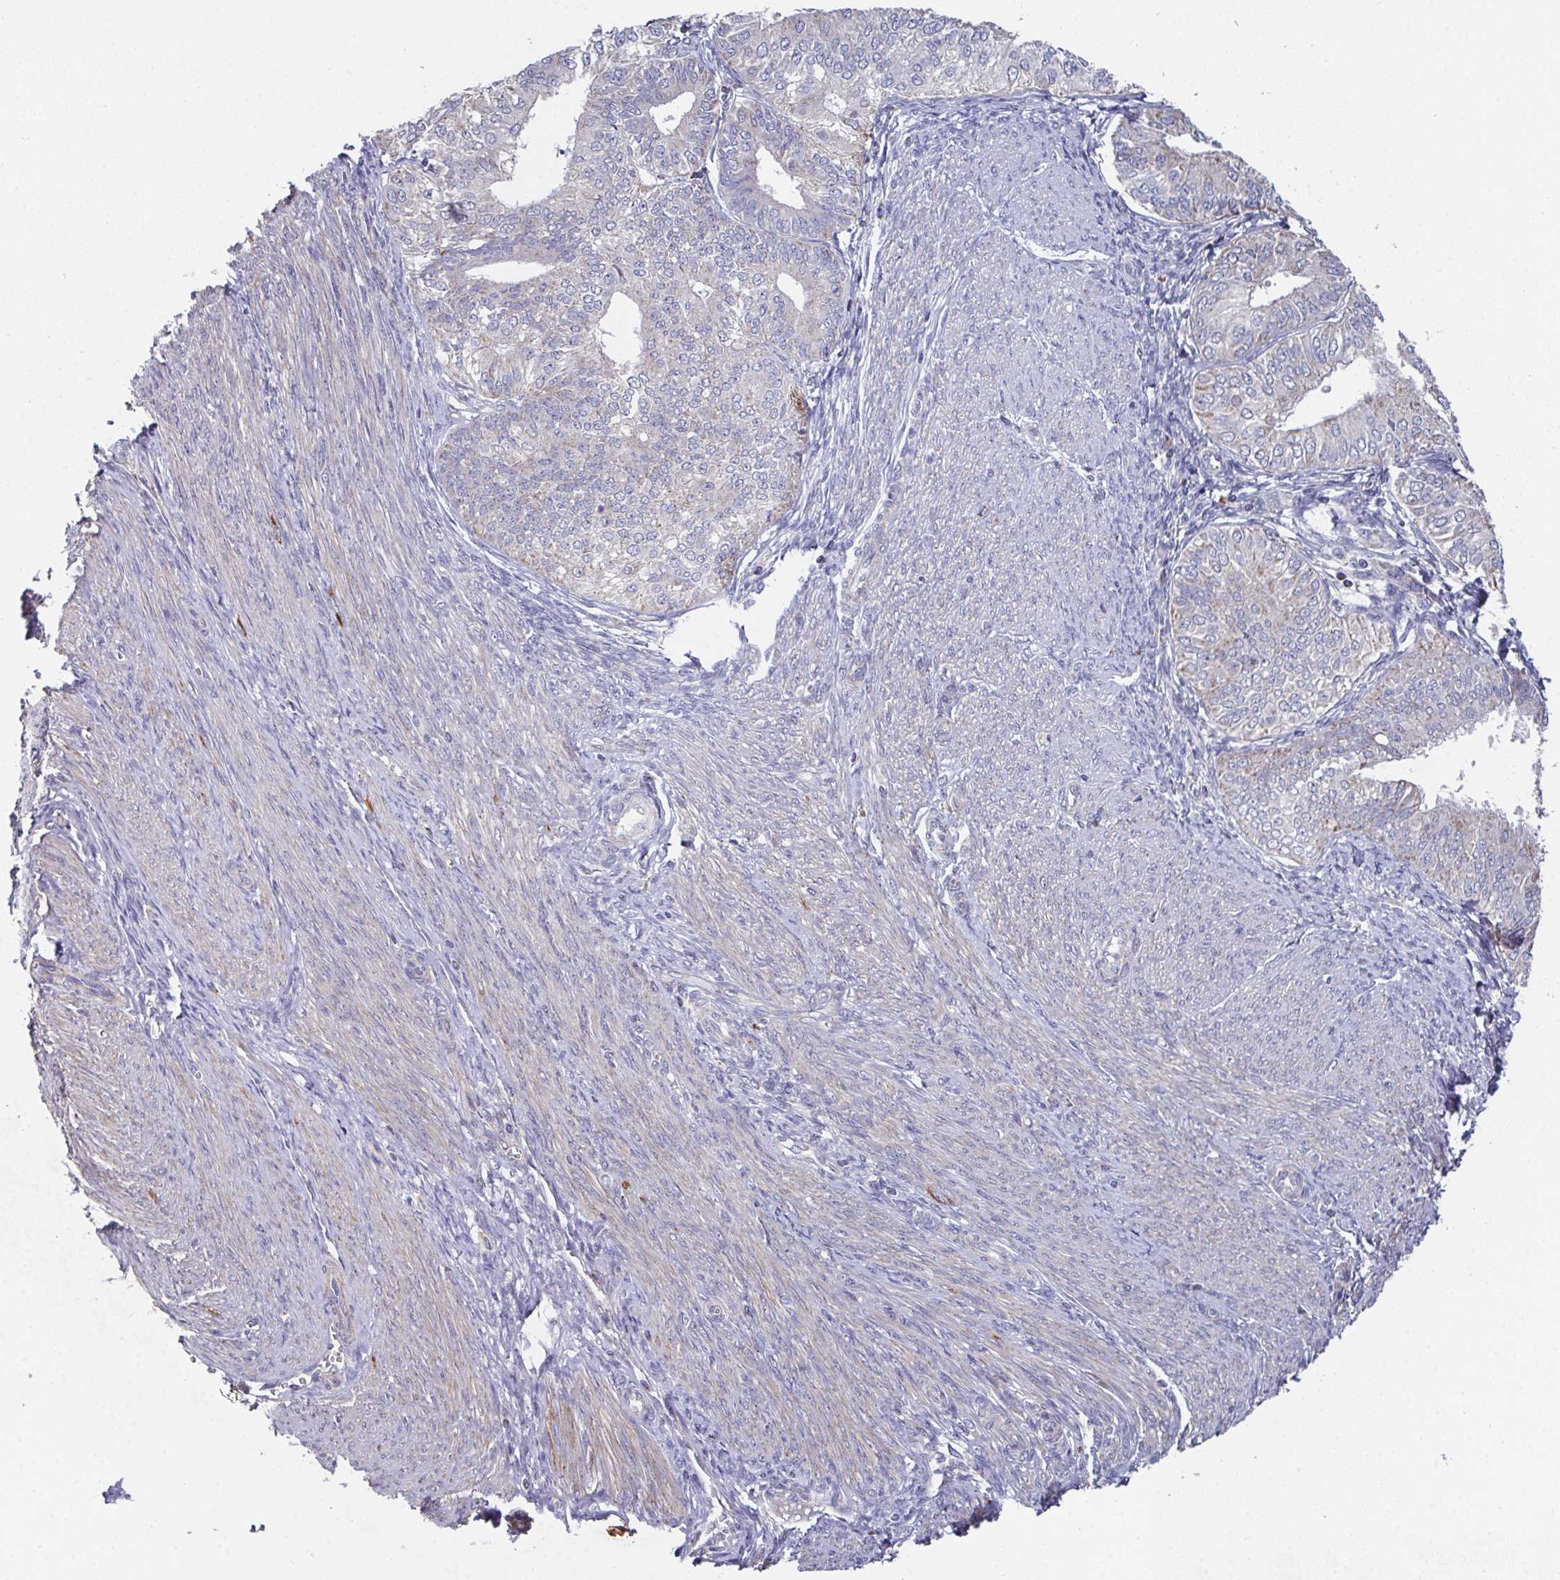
{"staining": {"intensity": "weak", "quantity": "<25%", "location": "cytoplasmic/membranous"}, "tissue": "endometrial cancer", "cell_type": "Tumor cells", "image_type": "cancer", "snomed": [{"axis": "morphology", "description": "Adenocarcinoma, NOS"}, {"axis": "topography", "description": "Endometrium"}], "caption": "The histopathology image demonstrates no significant staining in tumor cells of endometrial adenocarcinoma.", "gene": "MT-ND3", "patient": {"sex": "female", "age": 58}}